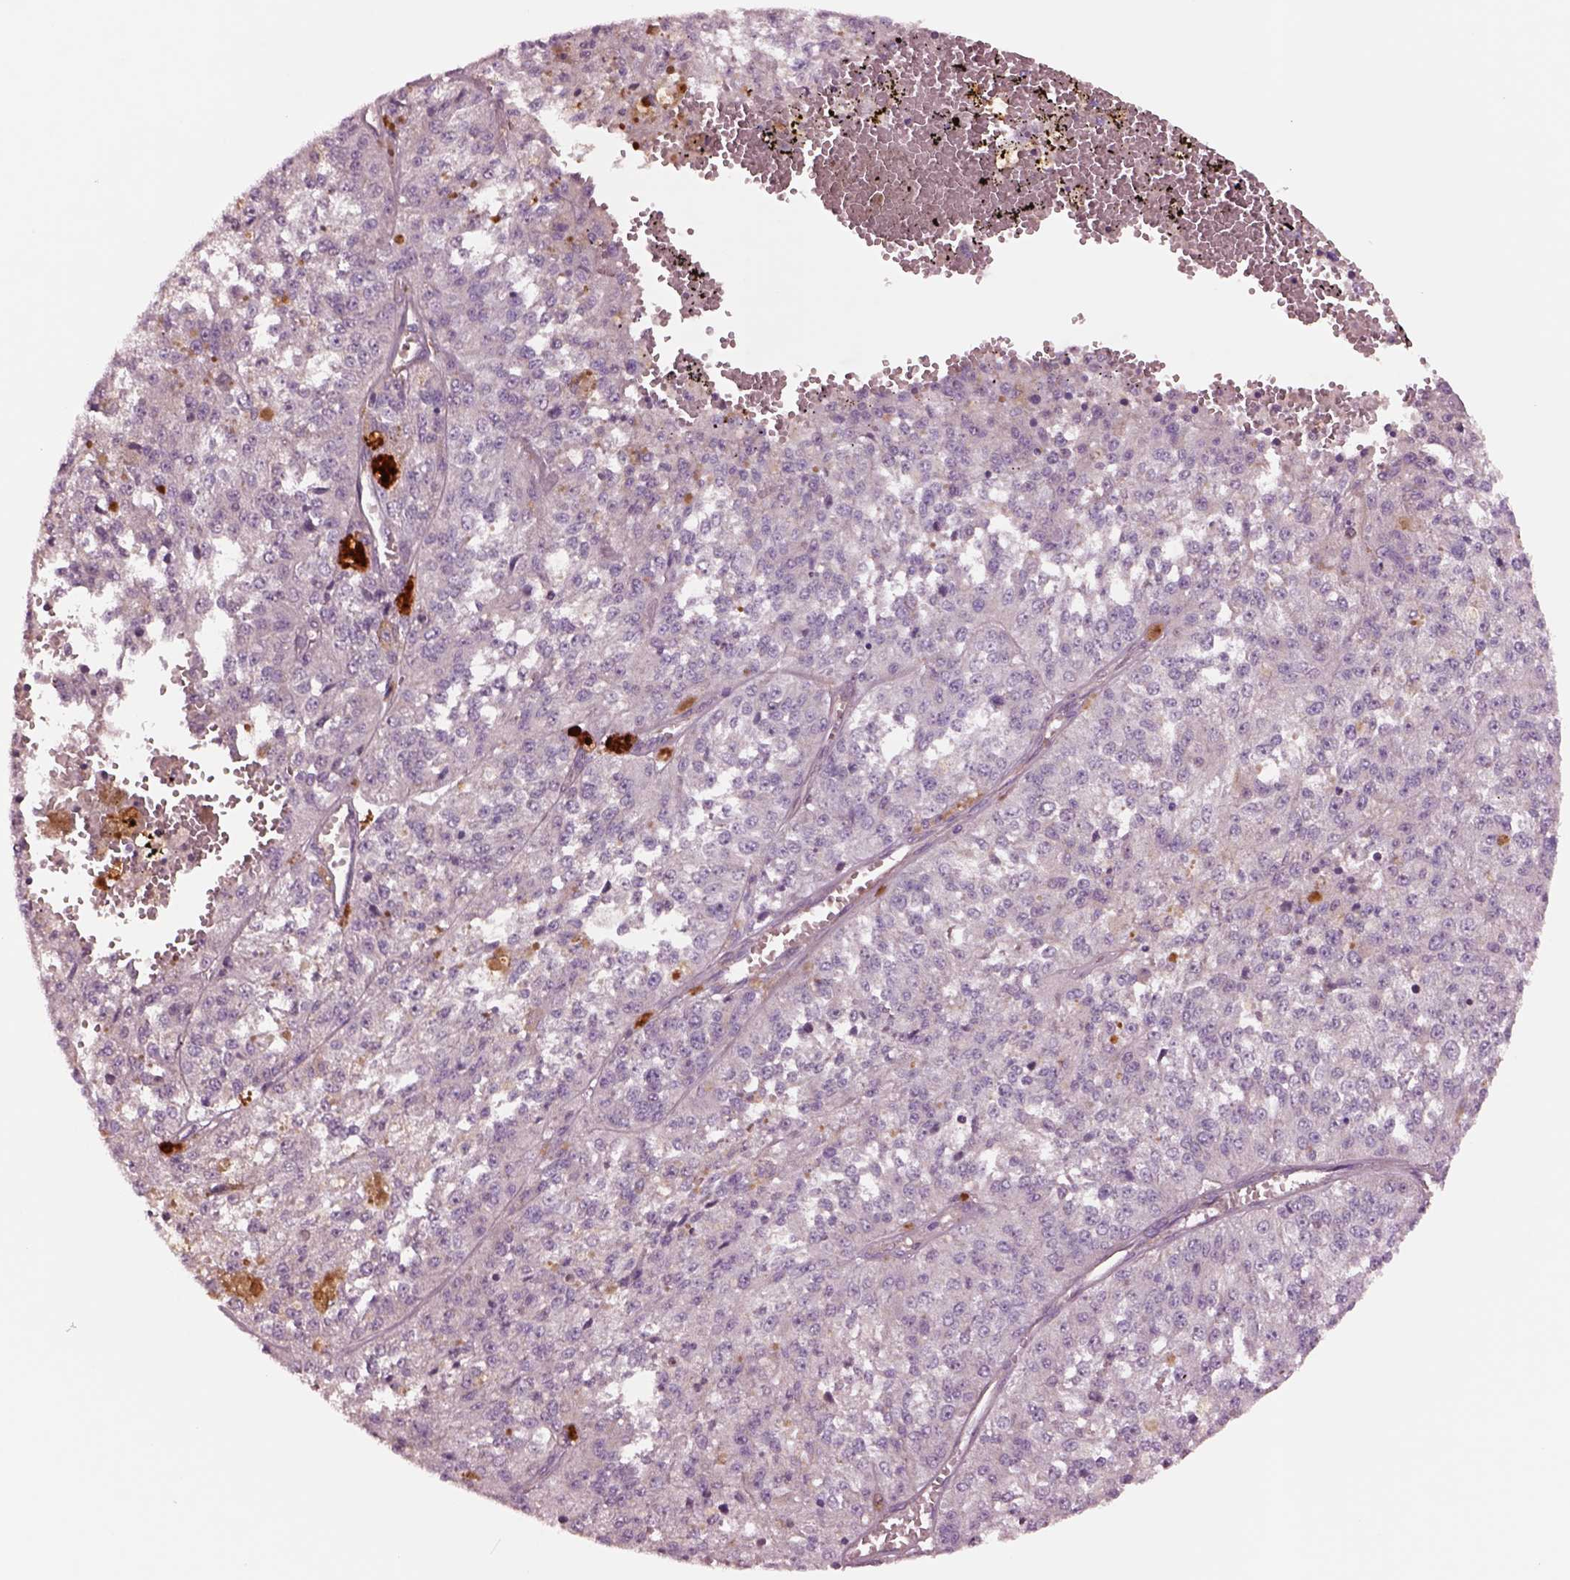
{"staining": {"intensity": "negative", "quantity": "none", "location": "none"}, "tissue": "melanoma", "cell_type": "Tumor cells", "image_type": "cancer", "snomed": [{"axis": "morphology", "description": "Malignant melanoma, Metastatic site"}, {"axis": "topography", "description": "Lymph node"}], "caption": "This image is of melanoma stained with immunohistochemistry (IHC) to label a protein in brown with the nuclei are counter-stained blue. There is no staining in tumor cells. The staining is performed using DAB (3,3'-diaminobenzidine) brown chromogen with nuclei counter-stained in using hematoxylin.", "gene": "HTR1B", "patient": {"sex": "female", "age": 64}}